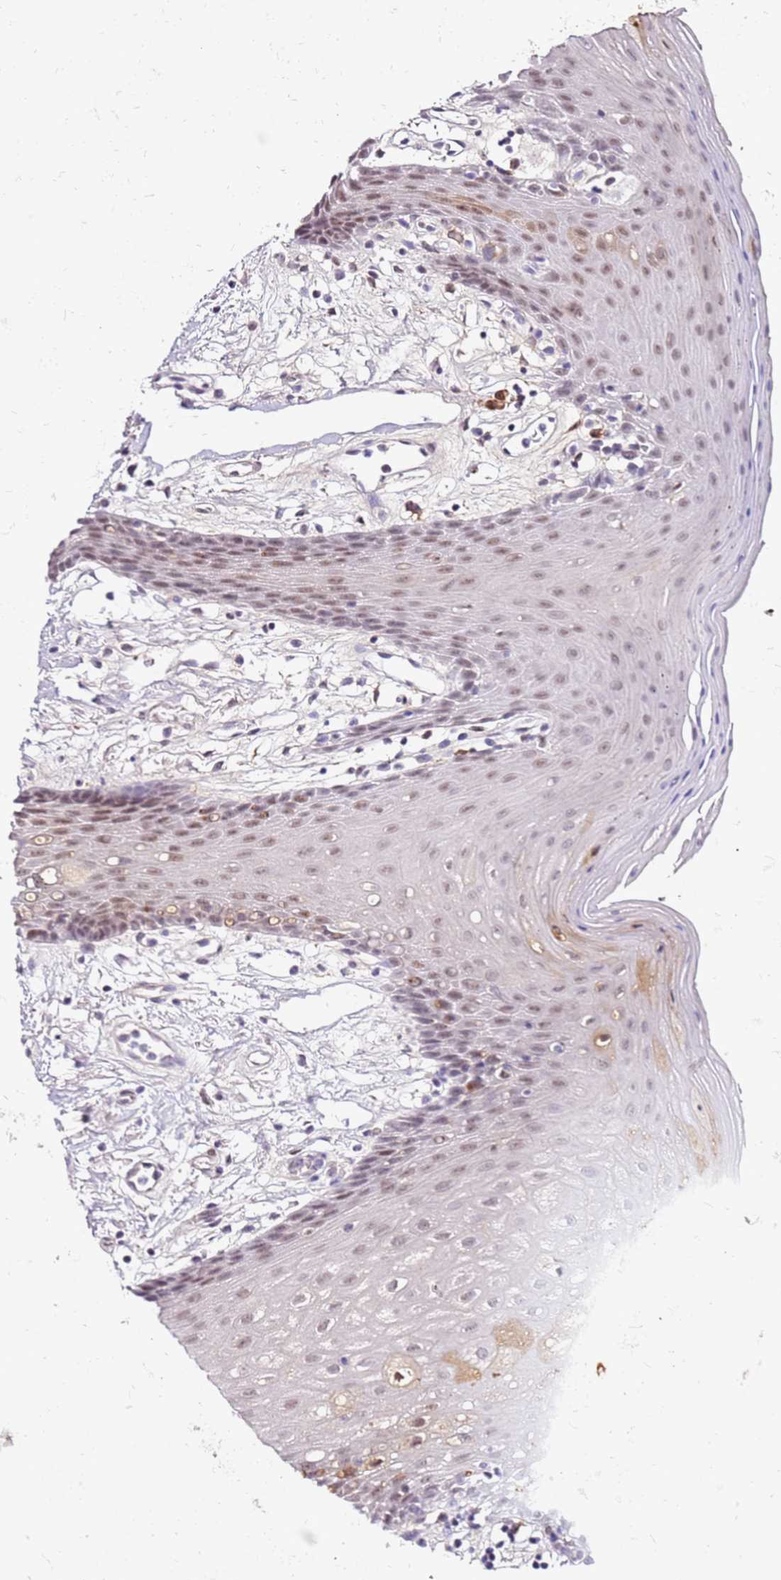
{"staining": {"intensity": "moderate", "quantity": "25%-75%", "location": "nuclear"}, "tissue": "oral mucosa", "cell_type": "Squamous epithelial cells", "image_type": "normal", "snomed": [{"axis": "morphology", "description": "Normal tissue, NOS"}, {"axis": "topography", "description": "Oral tissue"}, {"axis": "topography", "description": "Tounge, NOS"}], "caption": "A brown stain highlights moderate nuclear expression of a protein in squamous epithelial cells of normal human oral mucosa. The protein is stained brown, and the nuclei are stained in blue (DAB (3,3'-diaminobenzidine) IHC with brightfield microscopy, high magnification).", "gene": "ALDH1A3", "patient": {"sex": "female", "age": 59}}